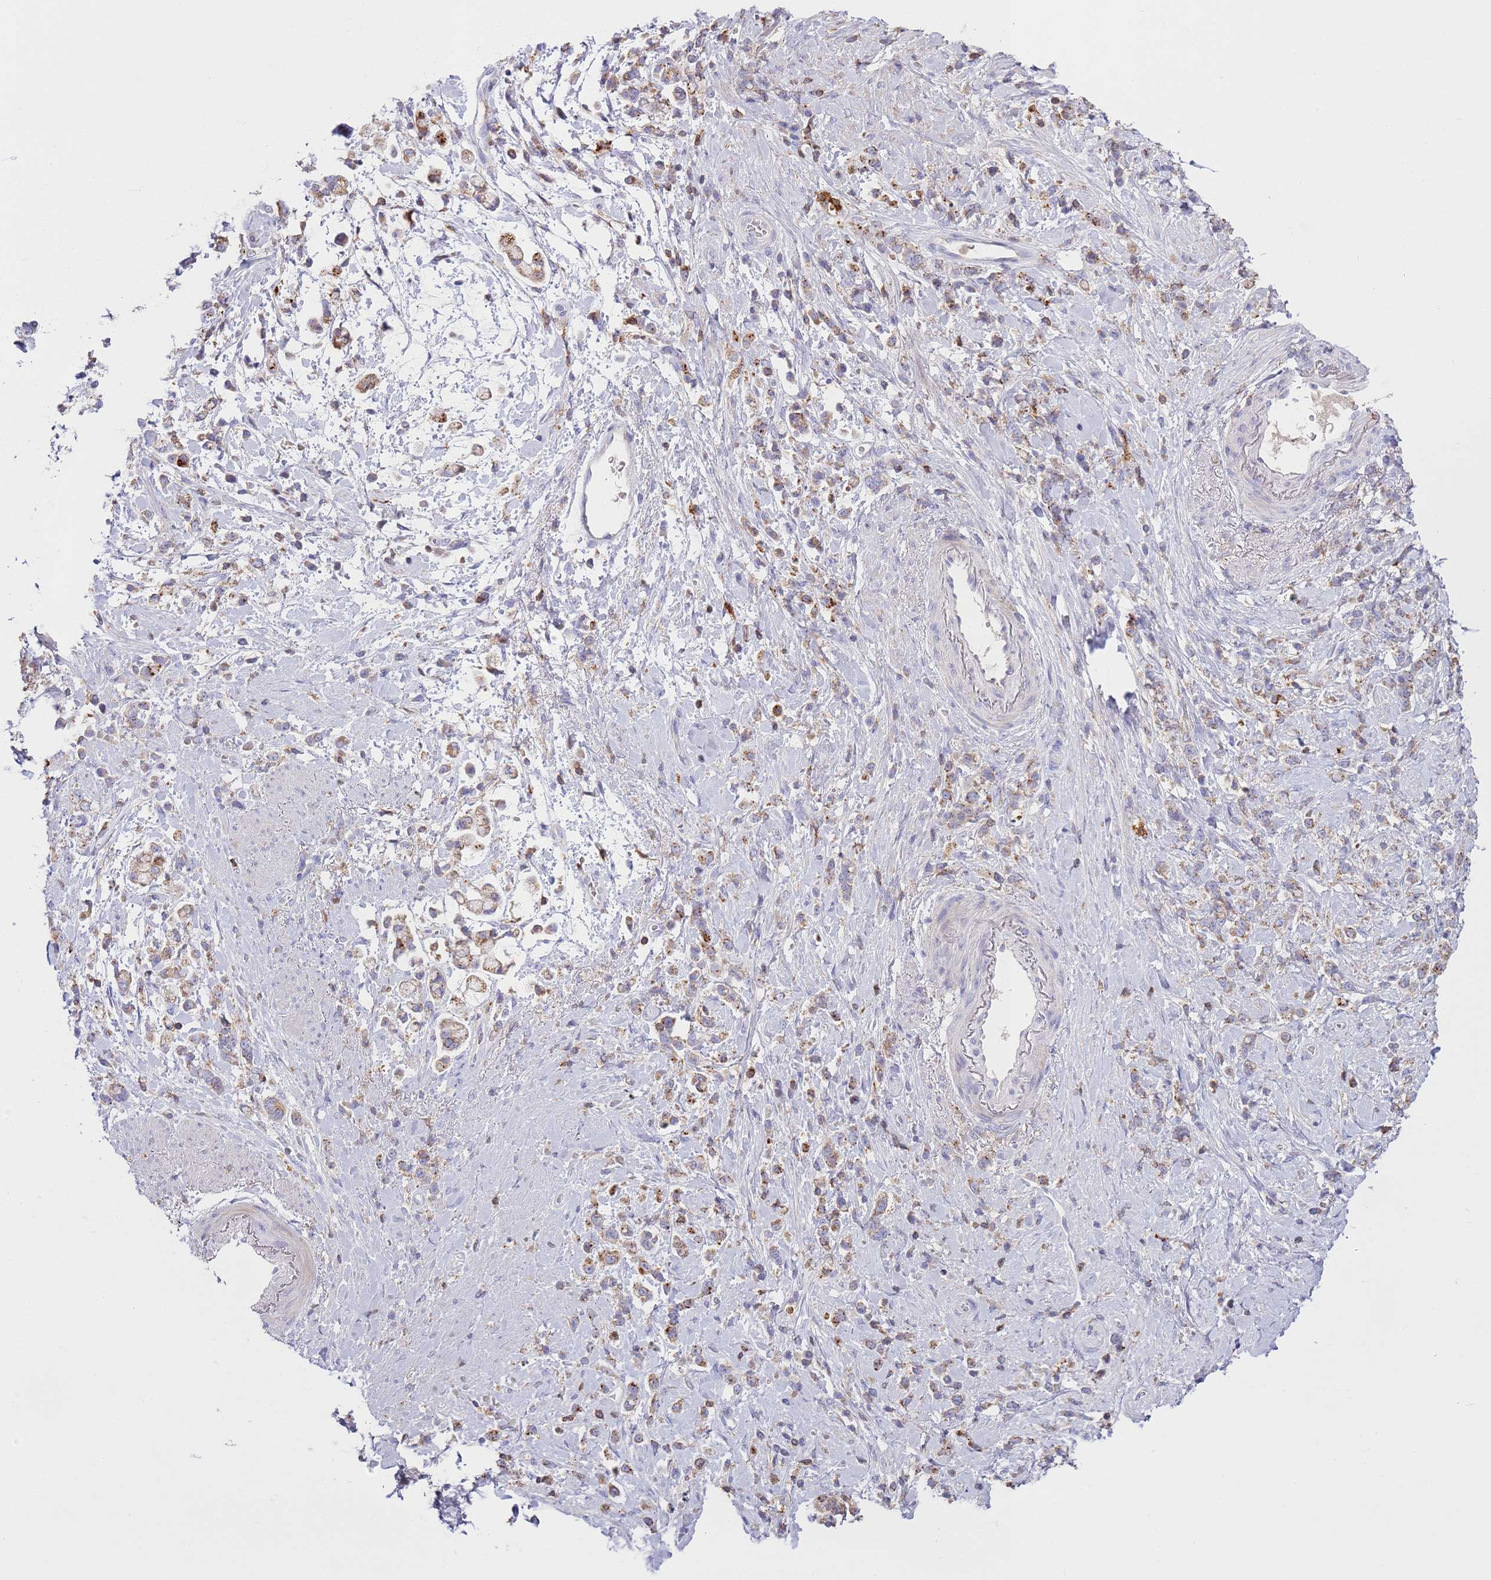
{"staining": {"intensity": "moderate", "quantity": ">75%", "location": "cytoplasmic/membranous"}, "tissue": "stomach cancer", "cell_type": "Tumor cells", "image_type": "cancer", "snomed": [{"axis": "morphology", "description": "Adenocarcinoma, NOS"}, {"axis": "topography", "description": "Stomach"}], "caption": "Protein expression analysis of stomach cancer demonstrates moderate cytoplasmic/membranous positivity in about >75% of tumor cells. (brown staining indicates protein expression, while blue staining denotes nuclei).", "gene": "TTPAL", "patient": {"sex": "female", "age": 60}}